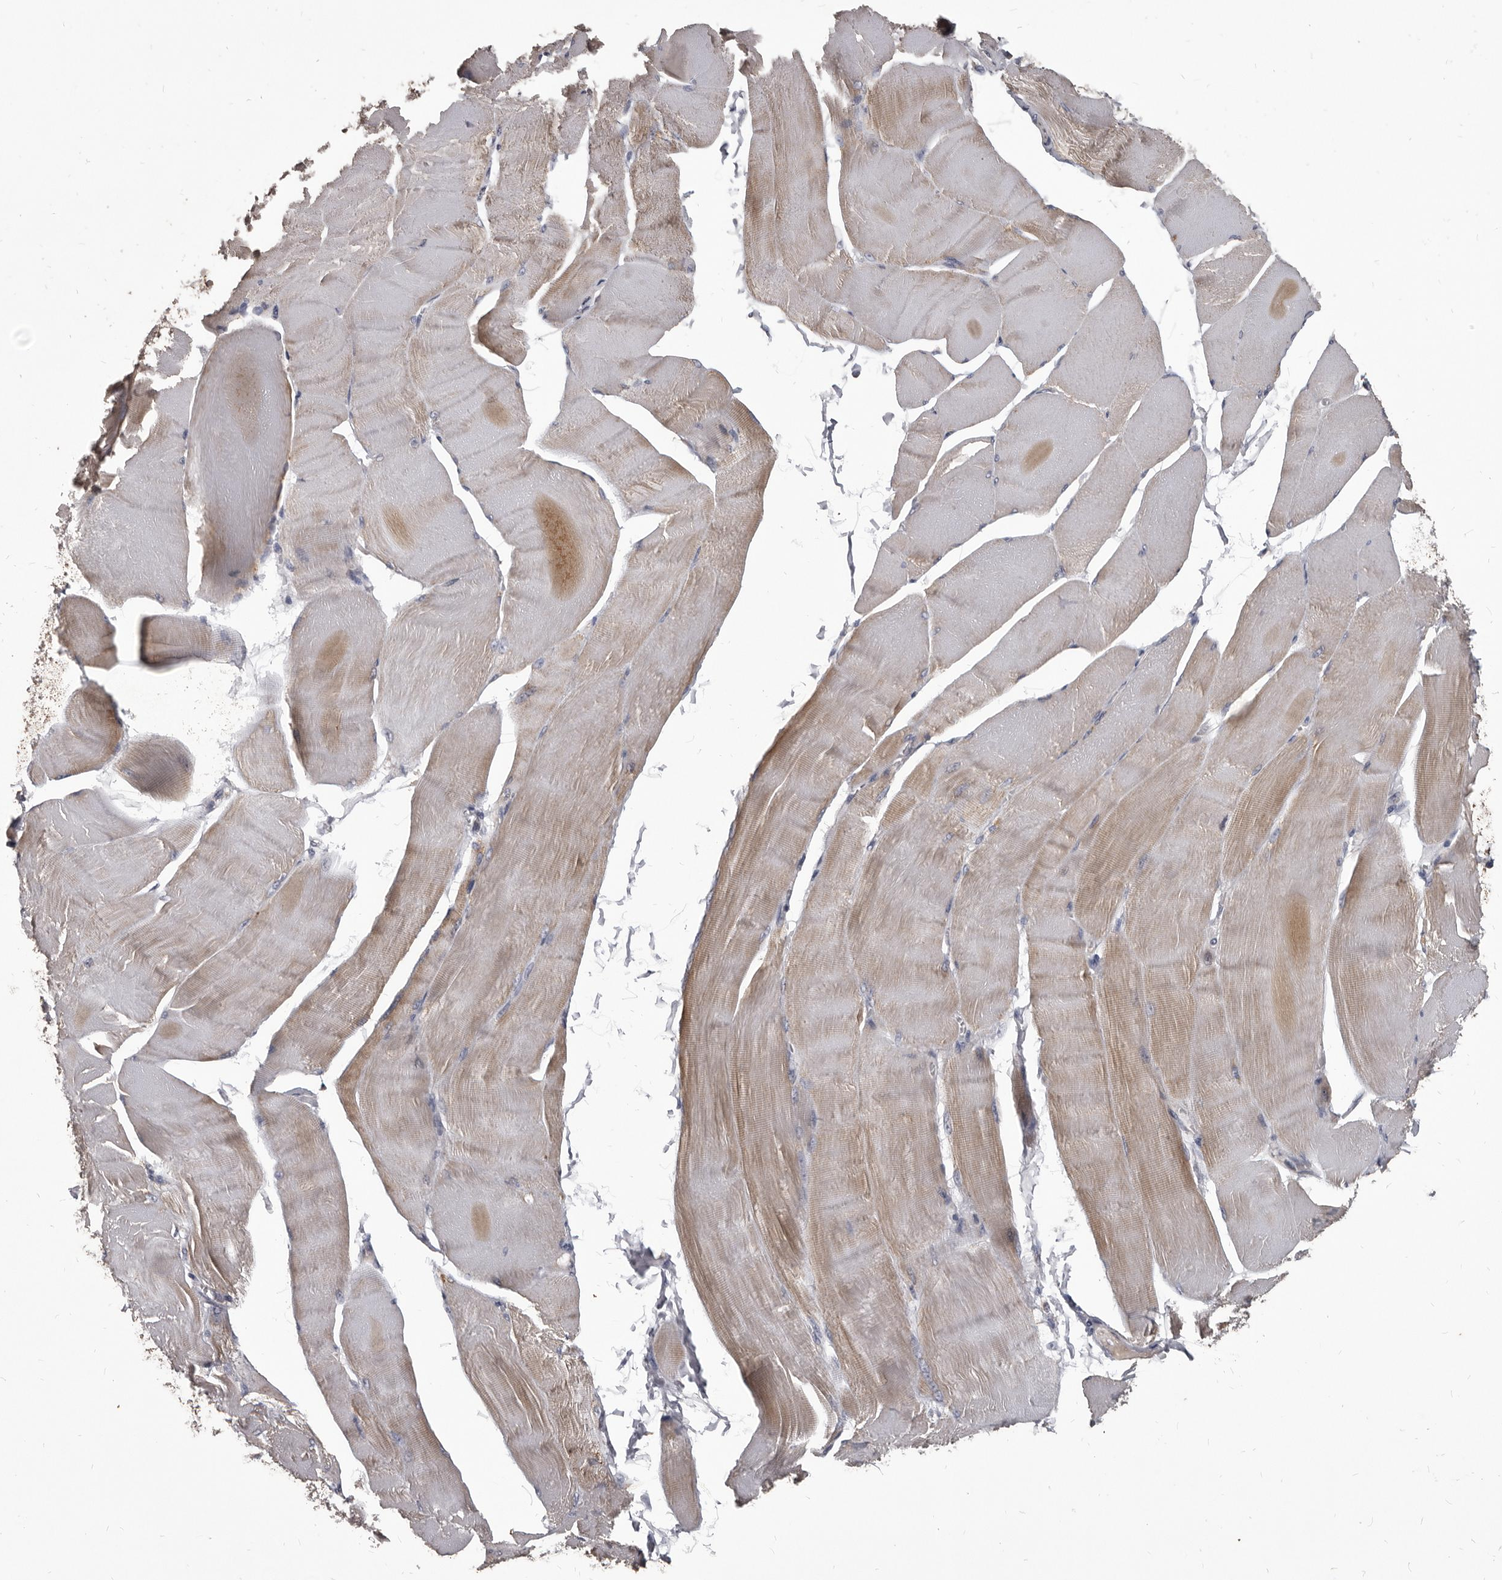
{"staining": {"intensity": "weak", "quantity": "<25%", "location": "cytoplasmic/membranous"}, "tissue": "skeletal muscle", "cell_type": "Myocytes", "image_type": "normal", "snomed": [{"axis": "morphology", "description": "Normal tissue, NOS"}, {"axis": "morphology", "description": "Basal cell carcinoma"}, {"axis": "topography", "description": "Skeletal muscle"}], "caption": "A micrograph of skeletal muscle stained for a protein demonstrates no brown staining in myocytes. The staining was performed using DAB to visualize the protein expression in brown, while the nuclei were stained in blue with hematoxylin (Magnification: 20x).", "gene": "ALDH5A1", "patient": {"sex": "female", "age": 64}}